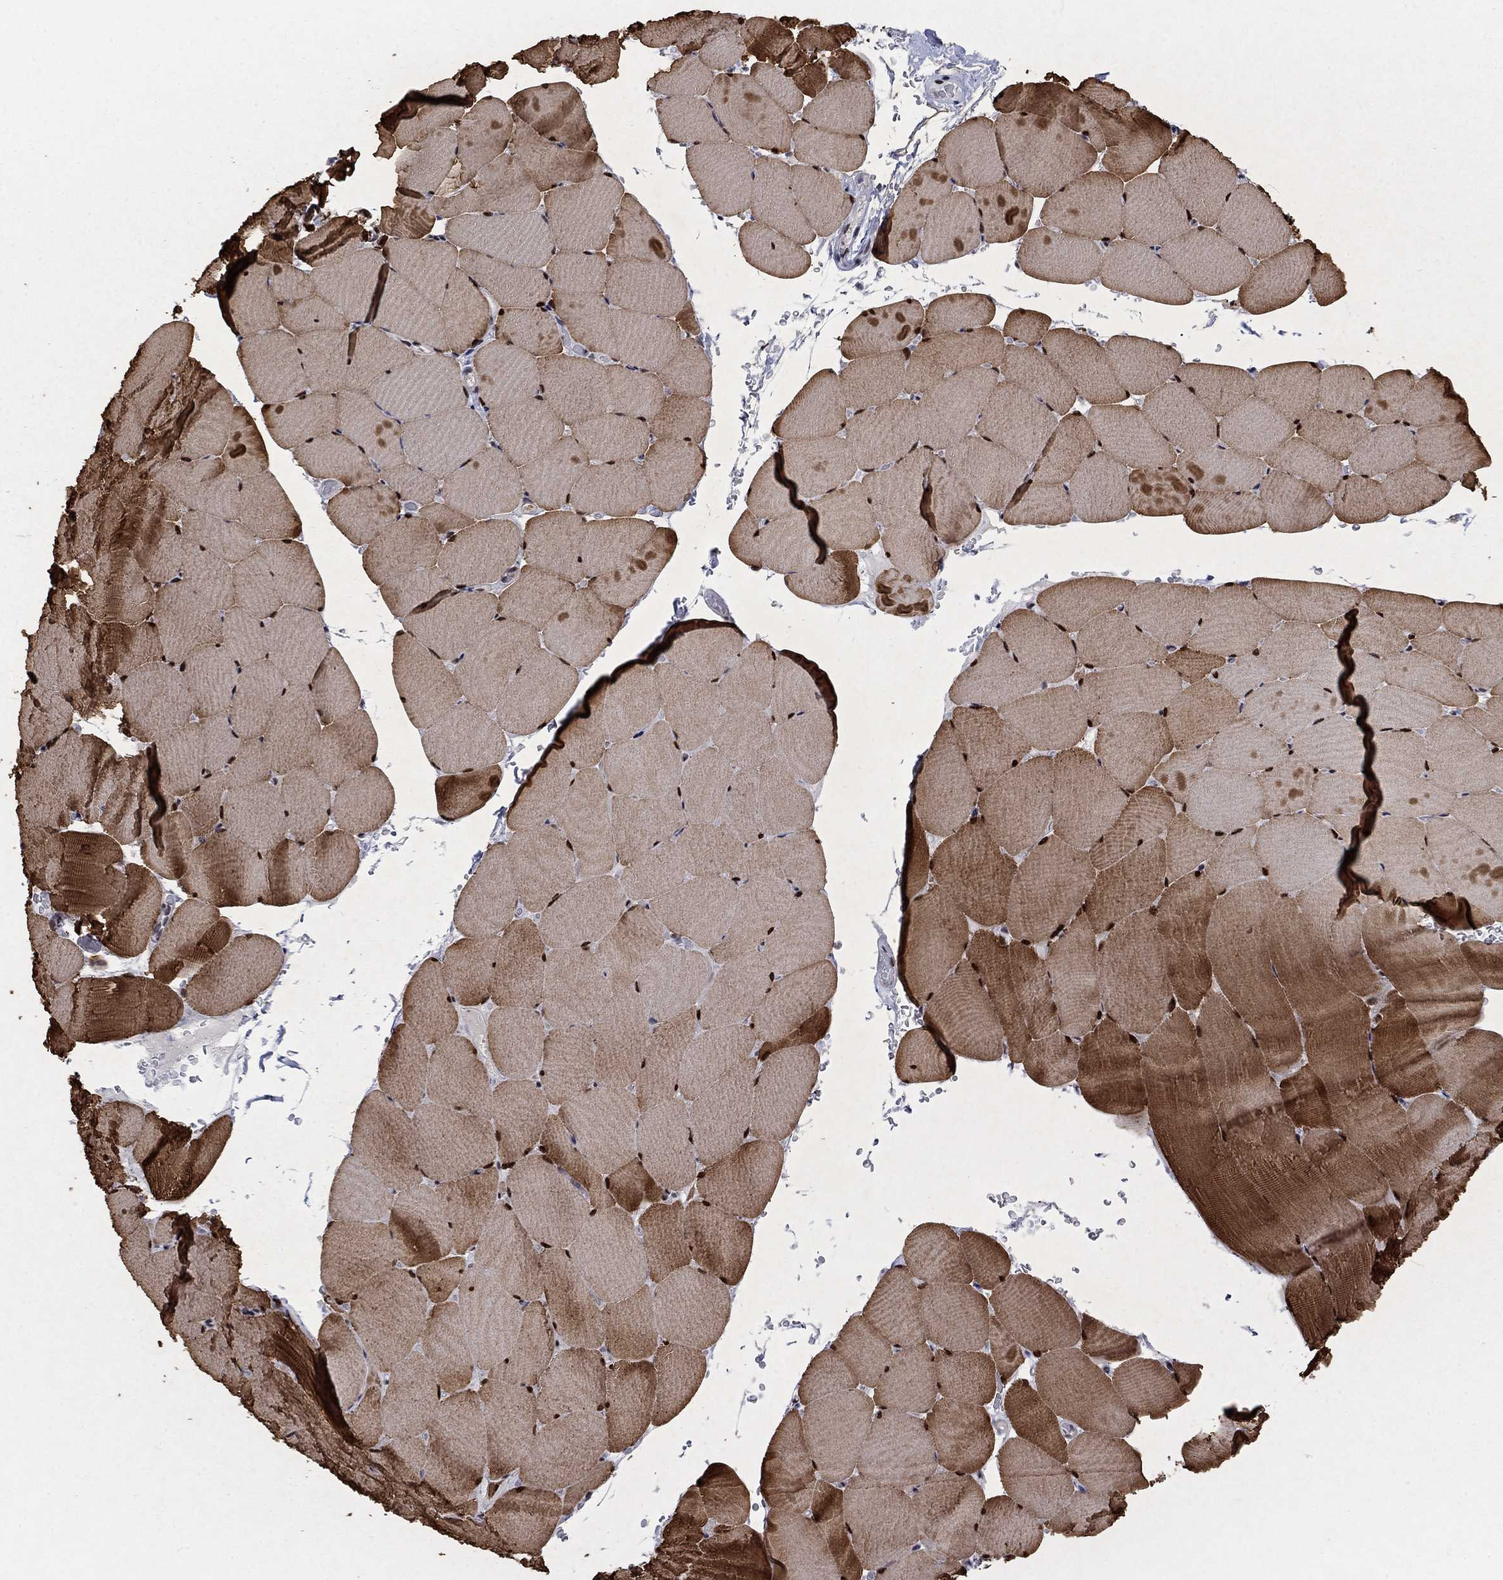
{"staining": {"intensity": "strong", "quantity": ">75%", "location": "cytoplasmic/membranous,nuclear"}, "tissue": "skeletal muscle", "cell_type": "Myocytes", "image_type": "normal", "snomed": [{"axis": "morphology", "description": "Normal tissue, NOS"}, {"axis": "topography", "description": "Skeletal muscle"}], "caption": "Immunohistochemical staining of normal skeletal muscle shows >75% levels of strong cytoplasmic/membranous,nuclear protein positivity in approximately >75% of myocytes.", "gene": "FYTTD1", "patient": {"sex": "female", "age": 37}}